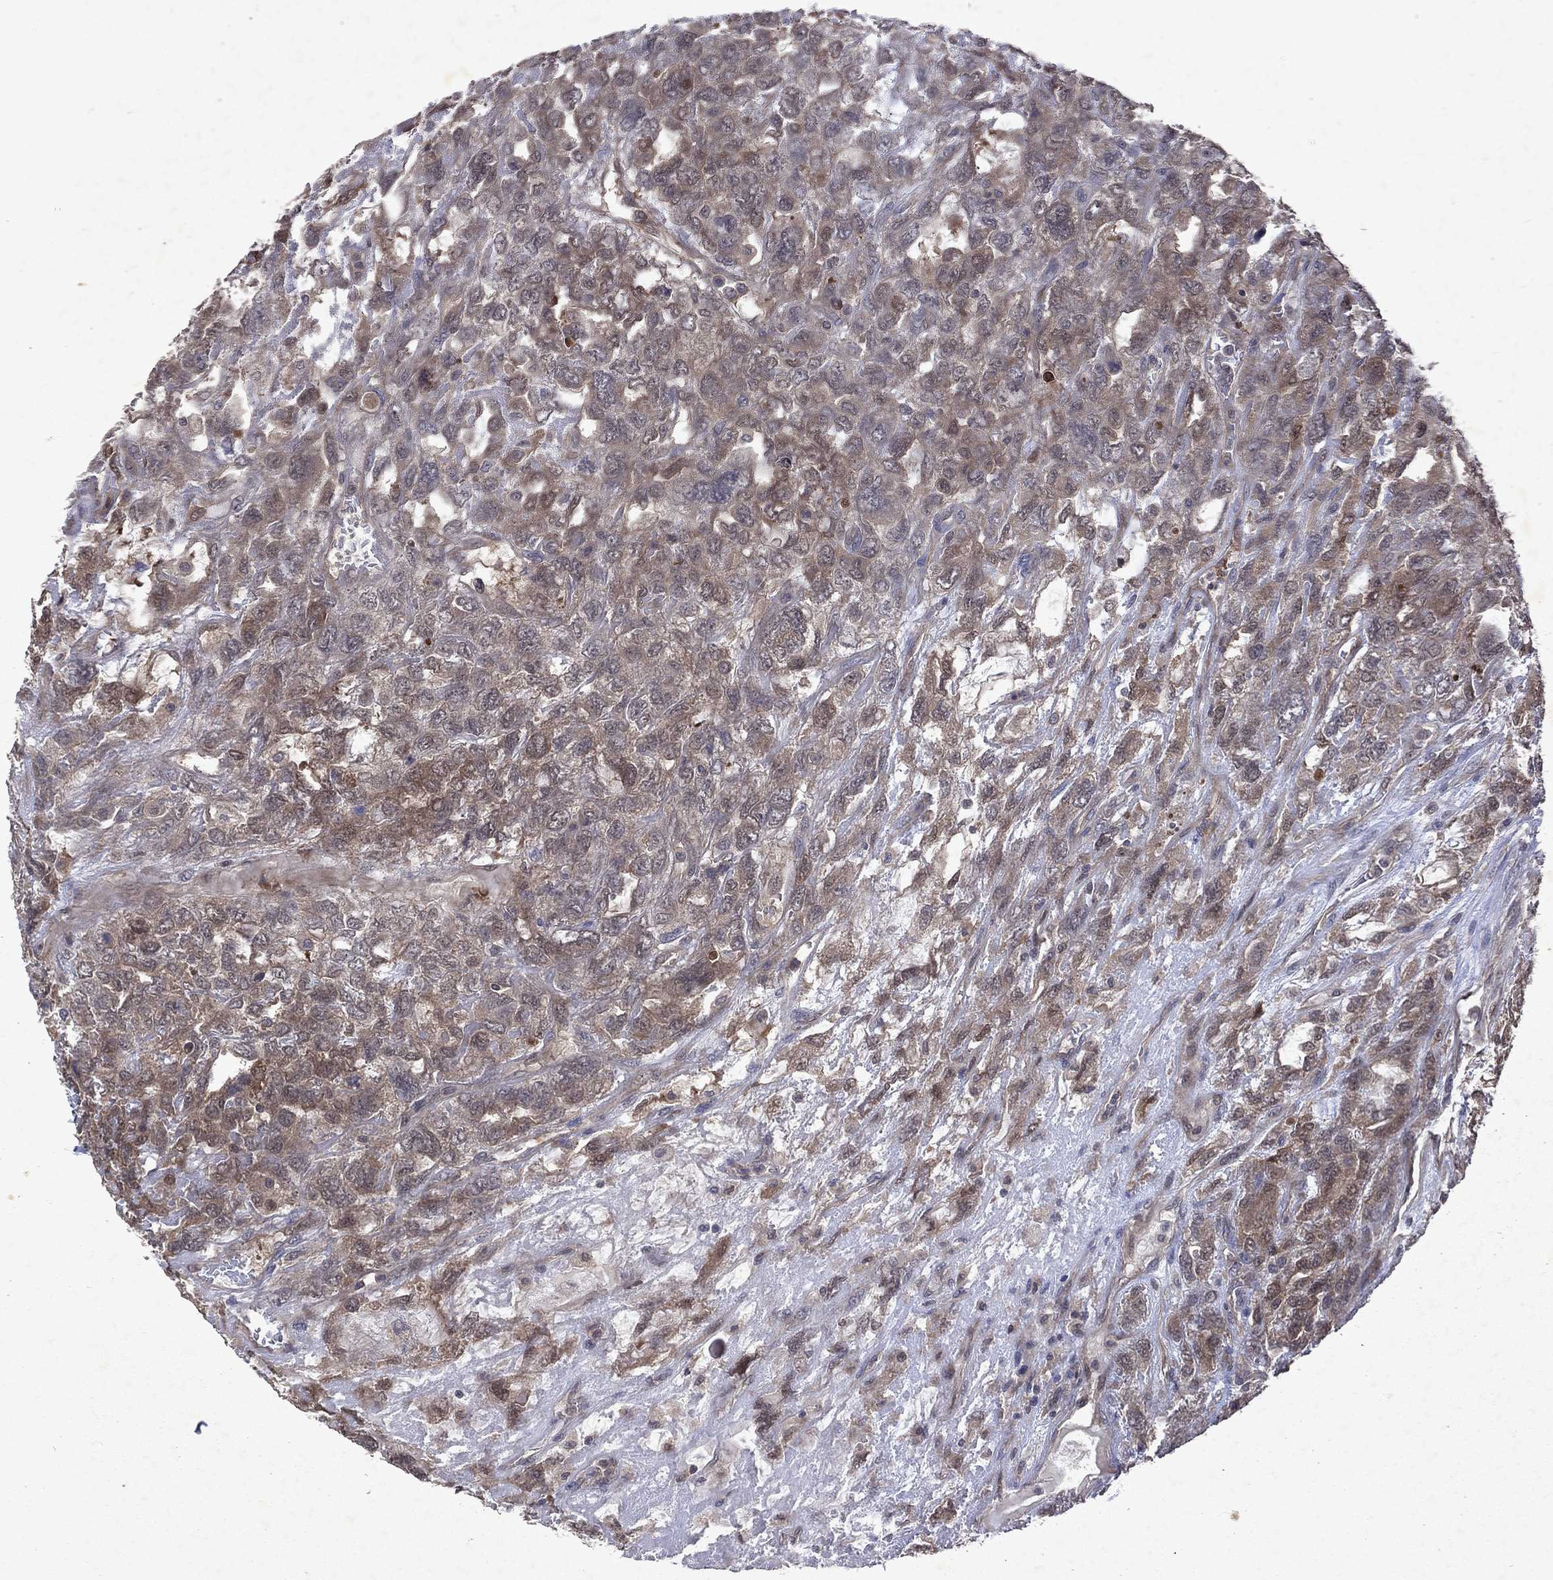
{"staining": {"intensity": "weak", "quantity": "25%-75%", "location": "cytoplasmic/membranous"}, "tissue": "testis cancer", "cell_type": "Tumor cells", "image_type": "cancer", "snomed": [{"axis": "morphology", "description": "Seminoma, NOS"}, {"axis": "topography", "description": "Testis"}], "caption": "Protein positivity by immunohistochemistry (IHC) reveals weak cytoplasmic/membranous staining in approximately 25%-75% of tumor cells in seminoma (testis).", "gene": "MTAP", "patient": {"sex": "male", "age": 52}}